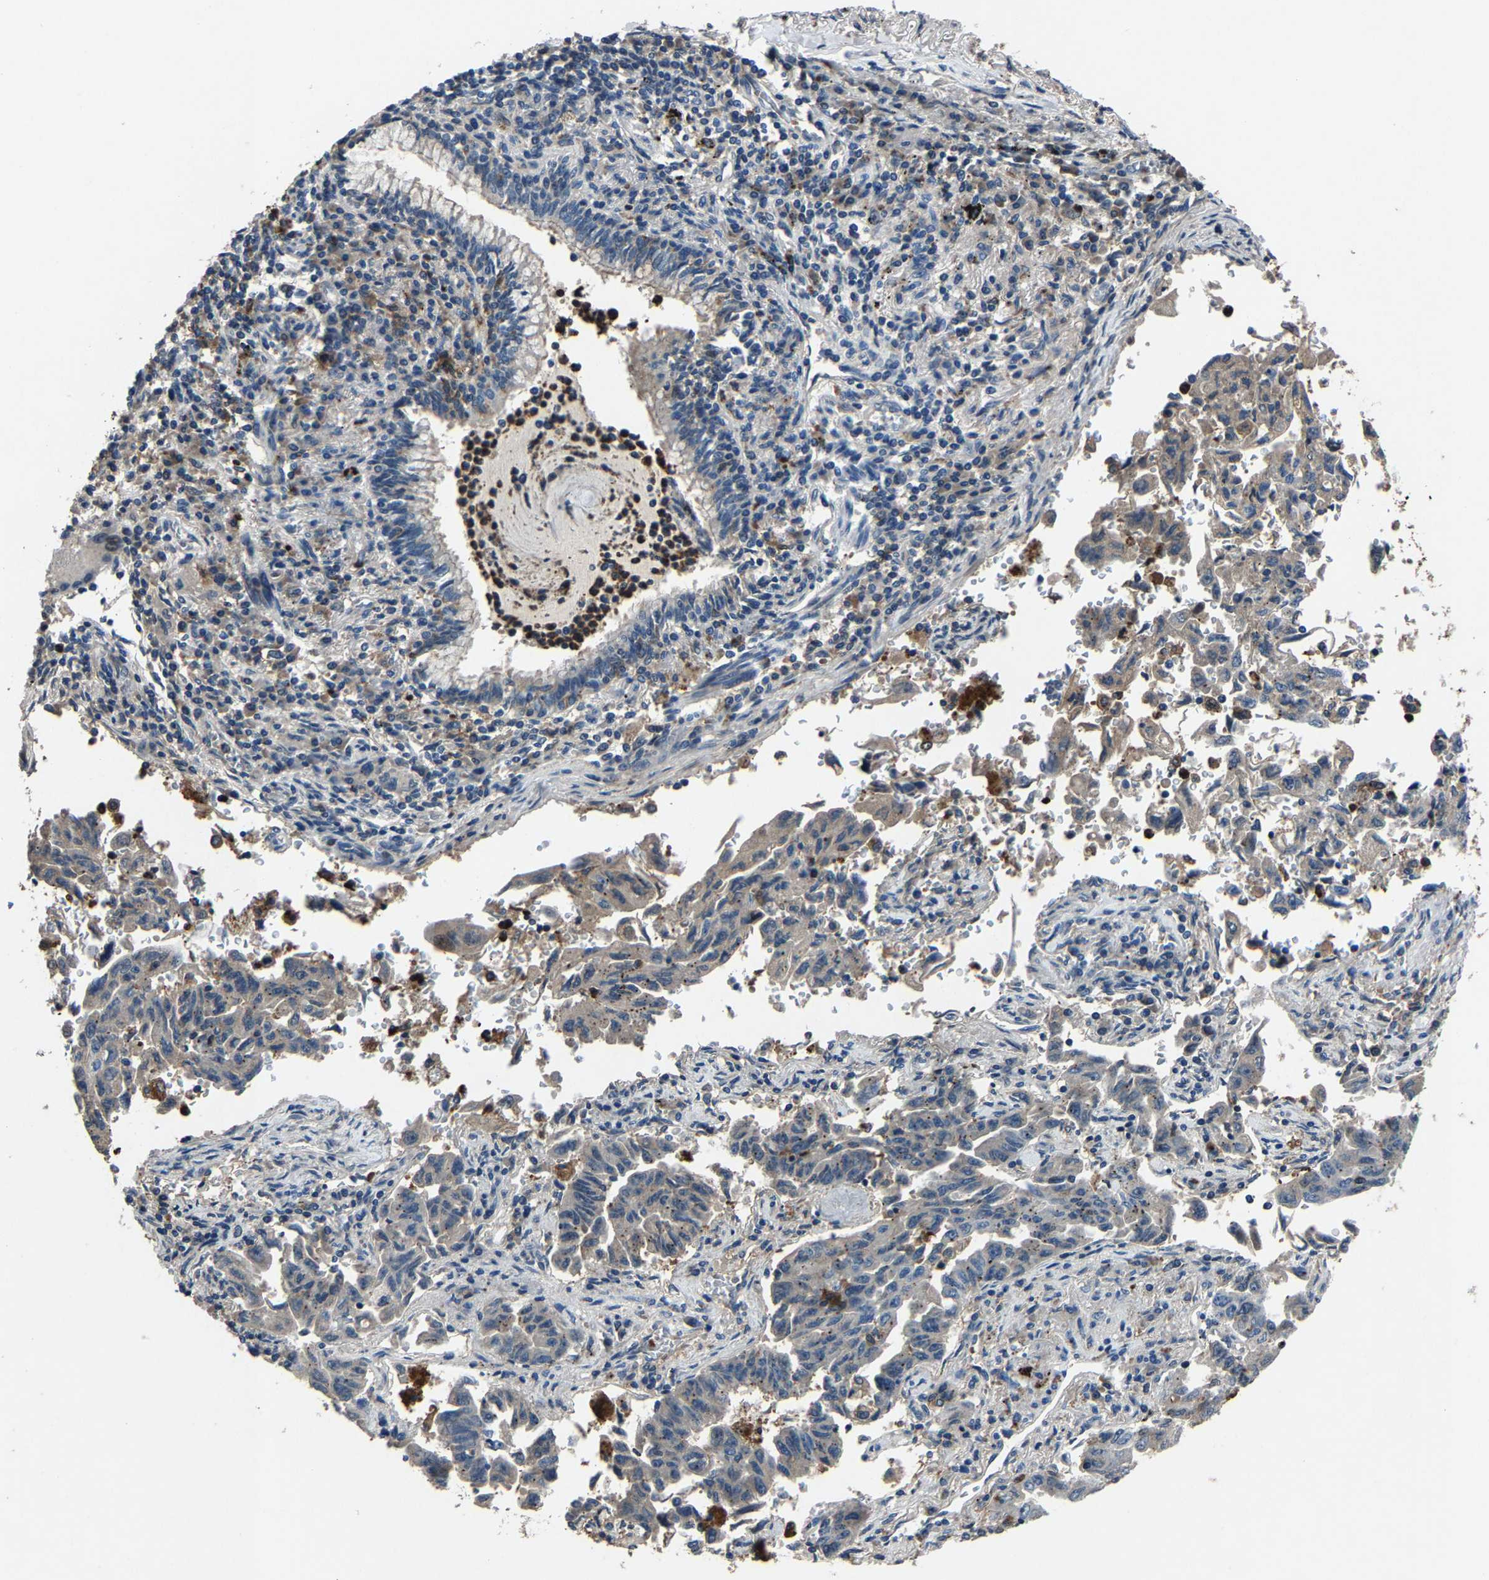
{"staining": {"intensity": "weak", "quantity": "<25%", "location": "cytoplasmic/membranous"}, "tissue": "lung cancer", "cell_type": "Tumor cells", "image_type": "cancer", "snomed": [{"axis": "morphology", "description": "Adenocarcinoma, NOS"}, {"axis": "topography", "description": "Lung"}], "caption": "DAB immunohistochemical staining of lung cancer displays no significant expression in tumor cells.", "gene": "PCNX2", "patient": {"sex": "female", "age": 51}}